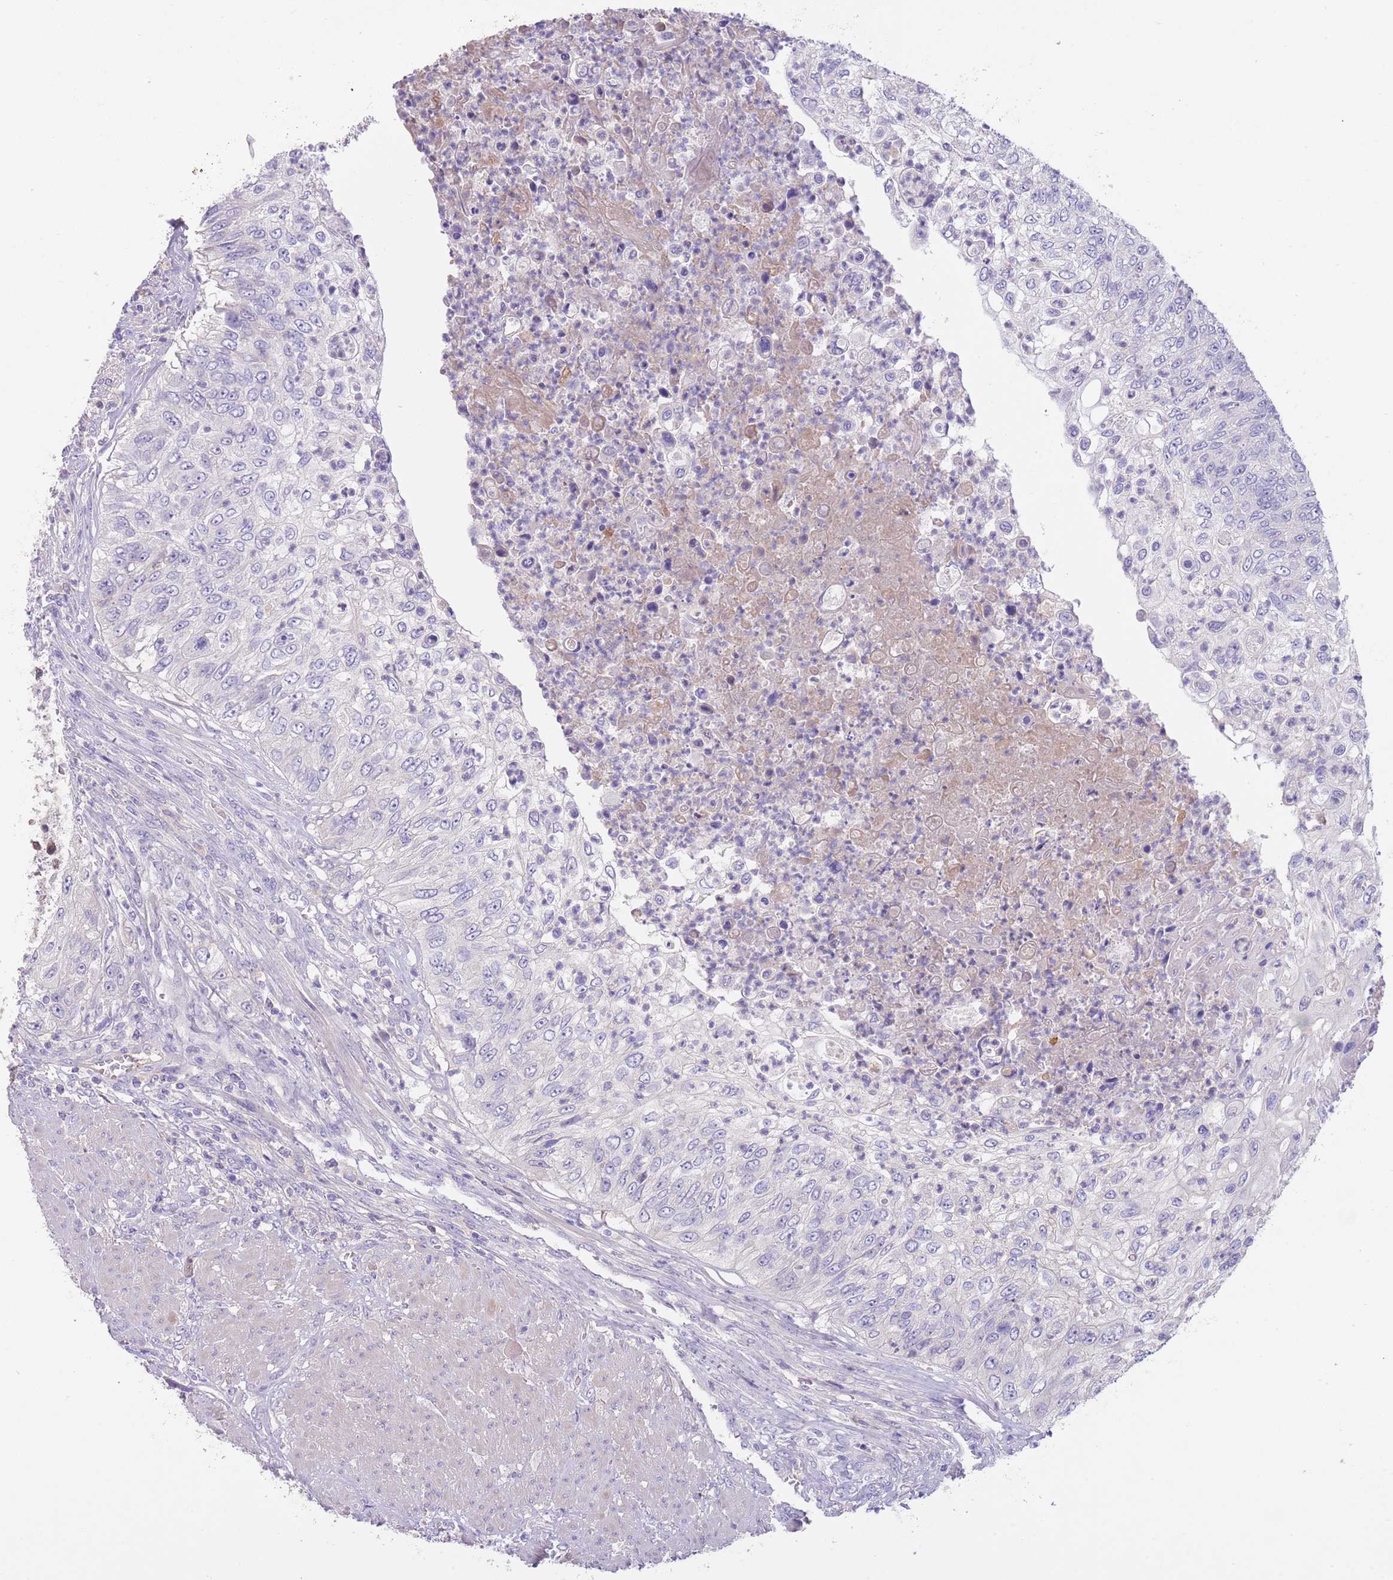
{"staining": {"intensity": "negative", "quantity": "none", "location": "none"}, "tissue": "urothelial cancer", "cell_type": "Tumor cells", "image_type": "cancer", "snomed": [{"axis": "morphology", "description": "Urothelial carcinoma, High grade"}, {"axis": "topography", "description": "Urinary bladder"}], "caption": "This is an IHC image of human urothelial cancer. There is no positivity in tumor cells.", "gene": "IGFL4", "patient": {"sex": "female", "age": 60}}